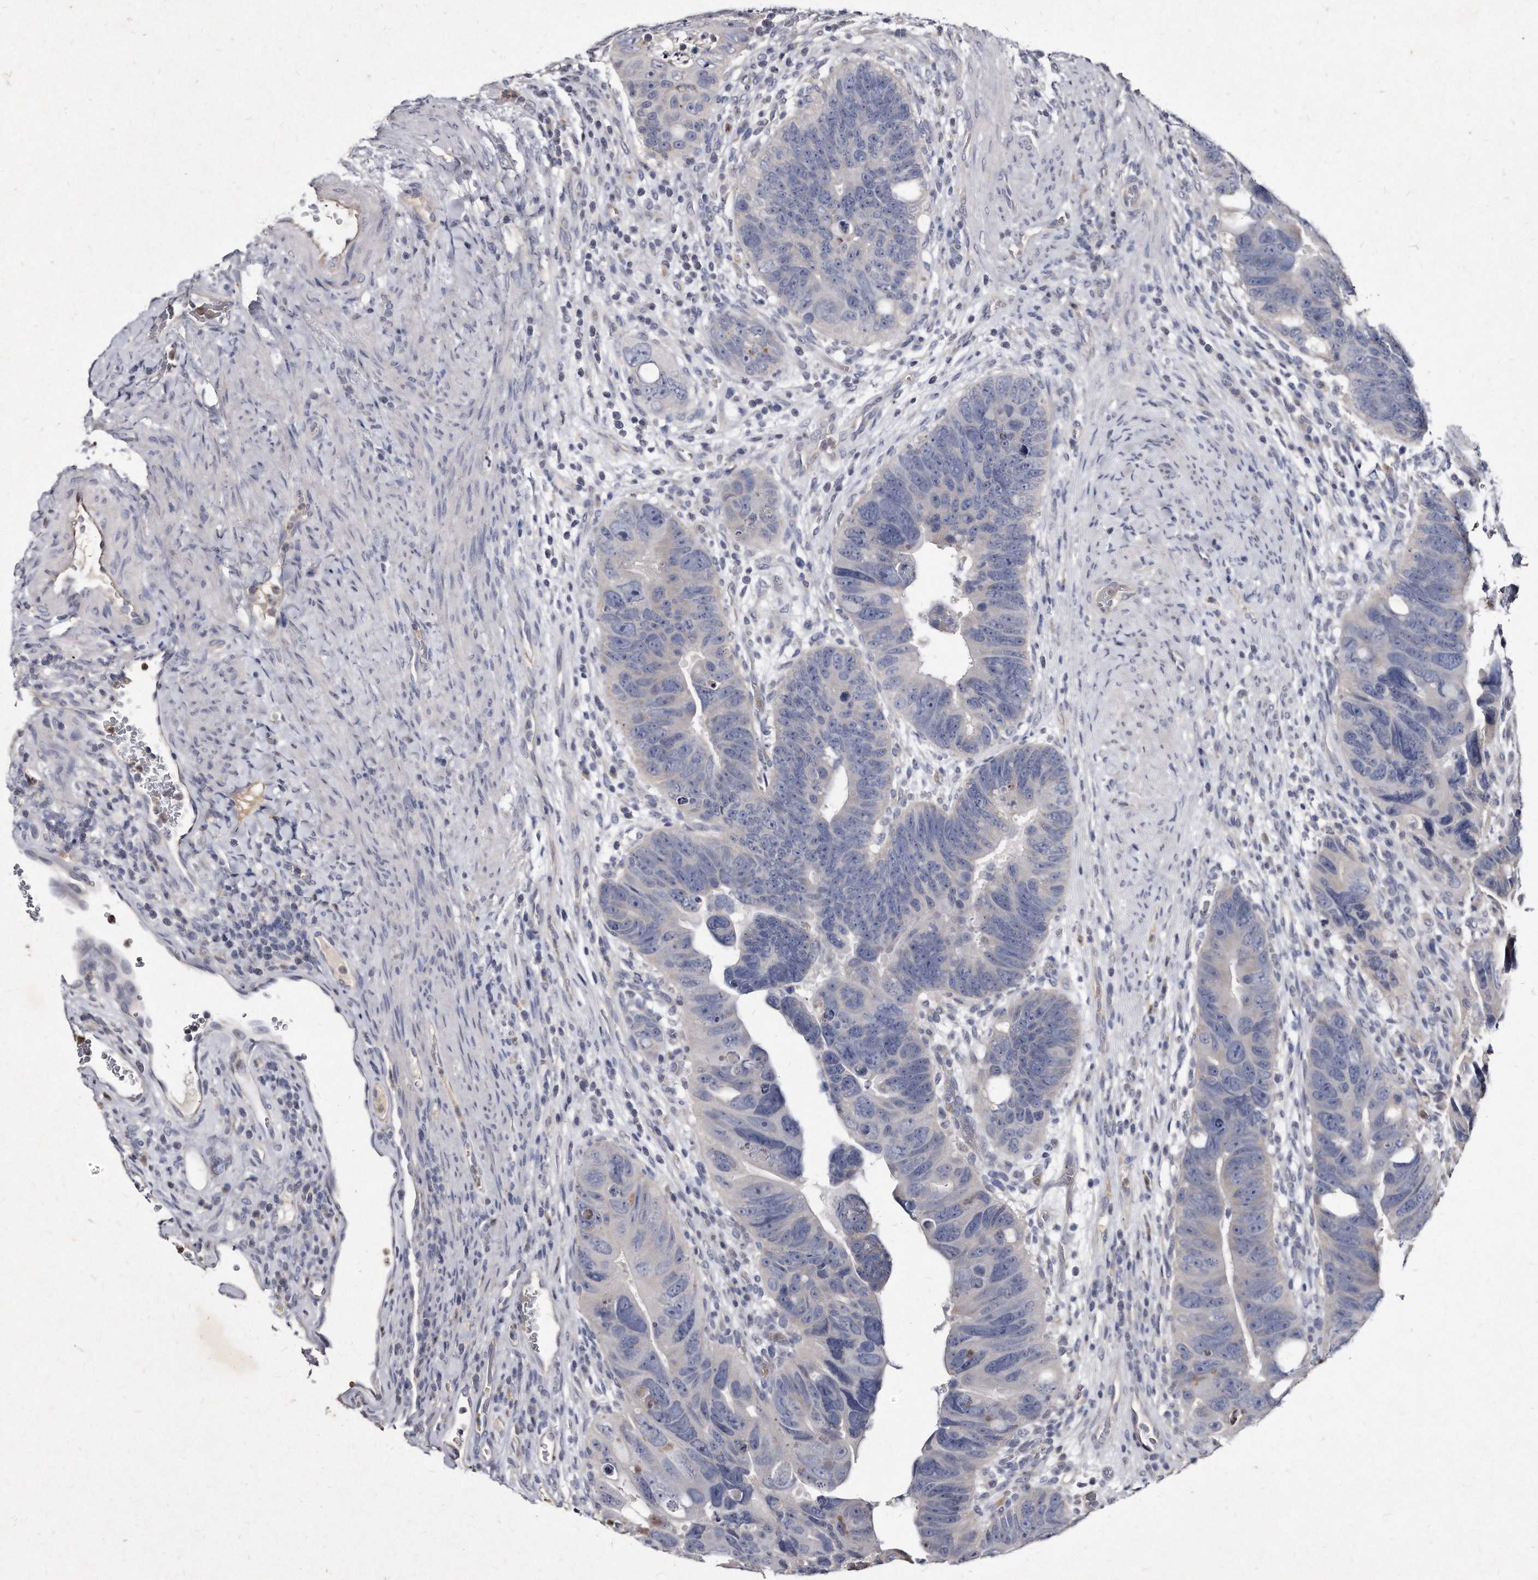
{"staining": {"intensity": "negative", "quantity": "none", "location": "none"}, "tissue": "colorectal cancer", "cell_type": "Tumor cells", "image_type": "cancer", "snomed": [{"axis": "morphology", "description": "Adenocarcinoma, NOS"}, {"axis": "topography", "description": "Rectum"}], "caption": "Protein analysis of adenocarcinoma (colorectal) reveals no significant expression in tumor cells.", "gene": "KLHDC3", "patient": {"sex": "male", "age": 59}}